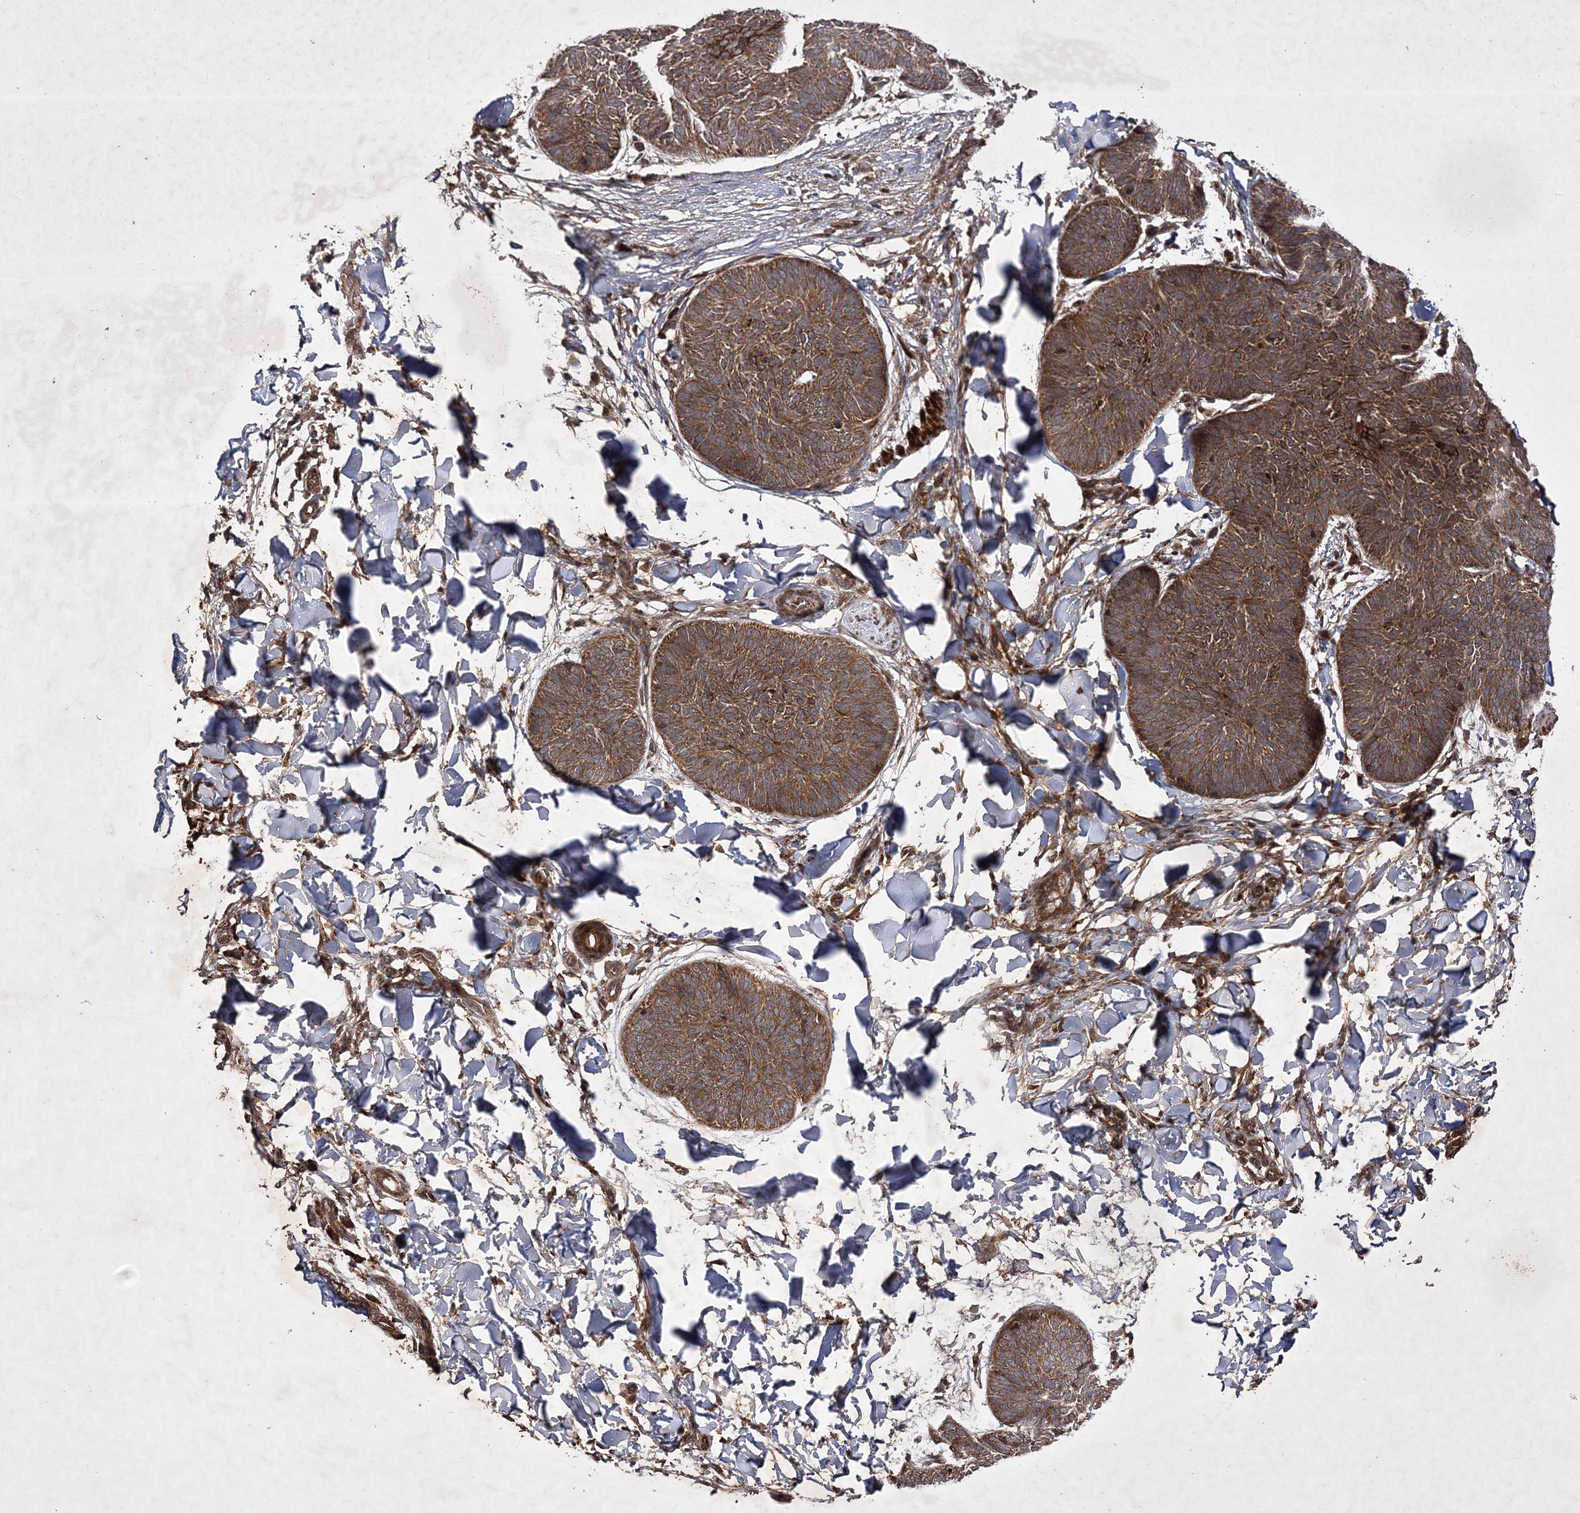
{"staining": {"intensity": "moderate", "quantity": ">75%", "location": "cytoplasmic/membranous"}, "tissue": "skin cancer", "cell_type": "Tumor cells", "image_type": "cancer", "snomed": [{"axis": "morphology", "description": "Normal tissue, NOS"}, {"axis": "morphology", "description": "Basal cell carcinoma"}, {"axis": "topography", "description": "Skin"}], "caption": "There is medium levels of moderate cytoplasmic/membranous staining in tumor cells of skin basal cell carcinoma, as demonstrated by immunohistochemical staining (brown color).", "gene": "DNAJC13", "patient": {"sex": "male", "age": 50}}